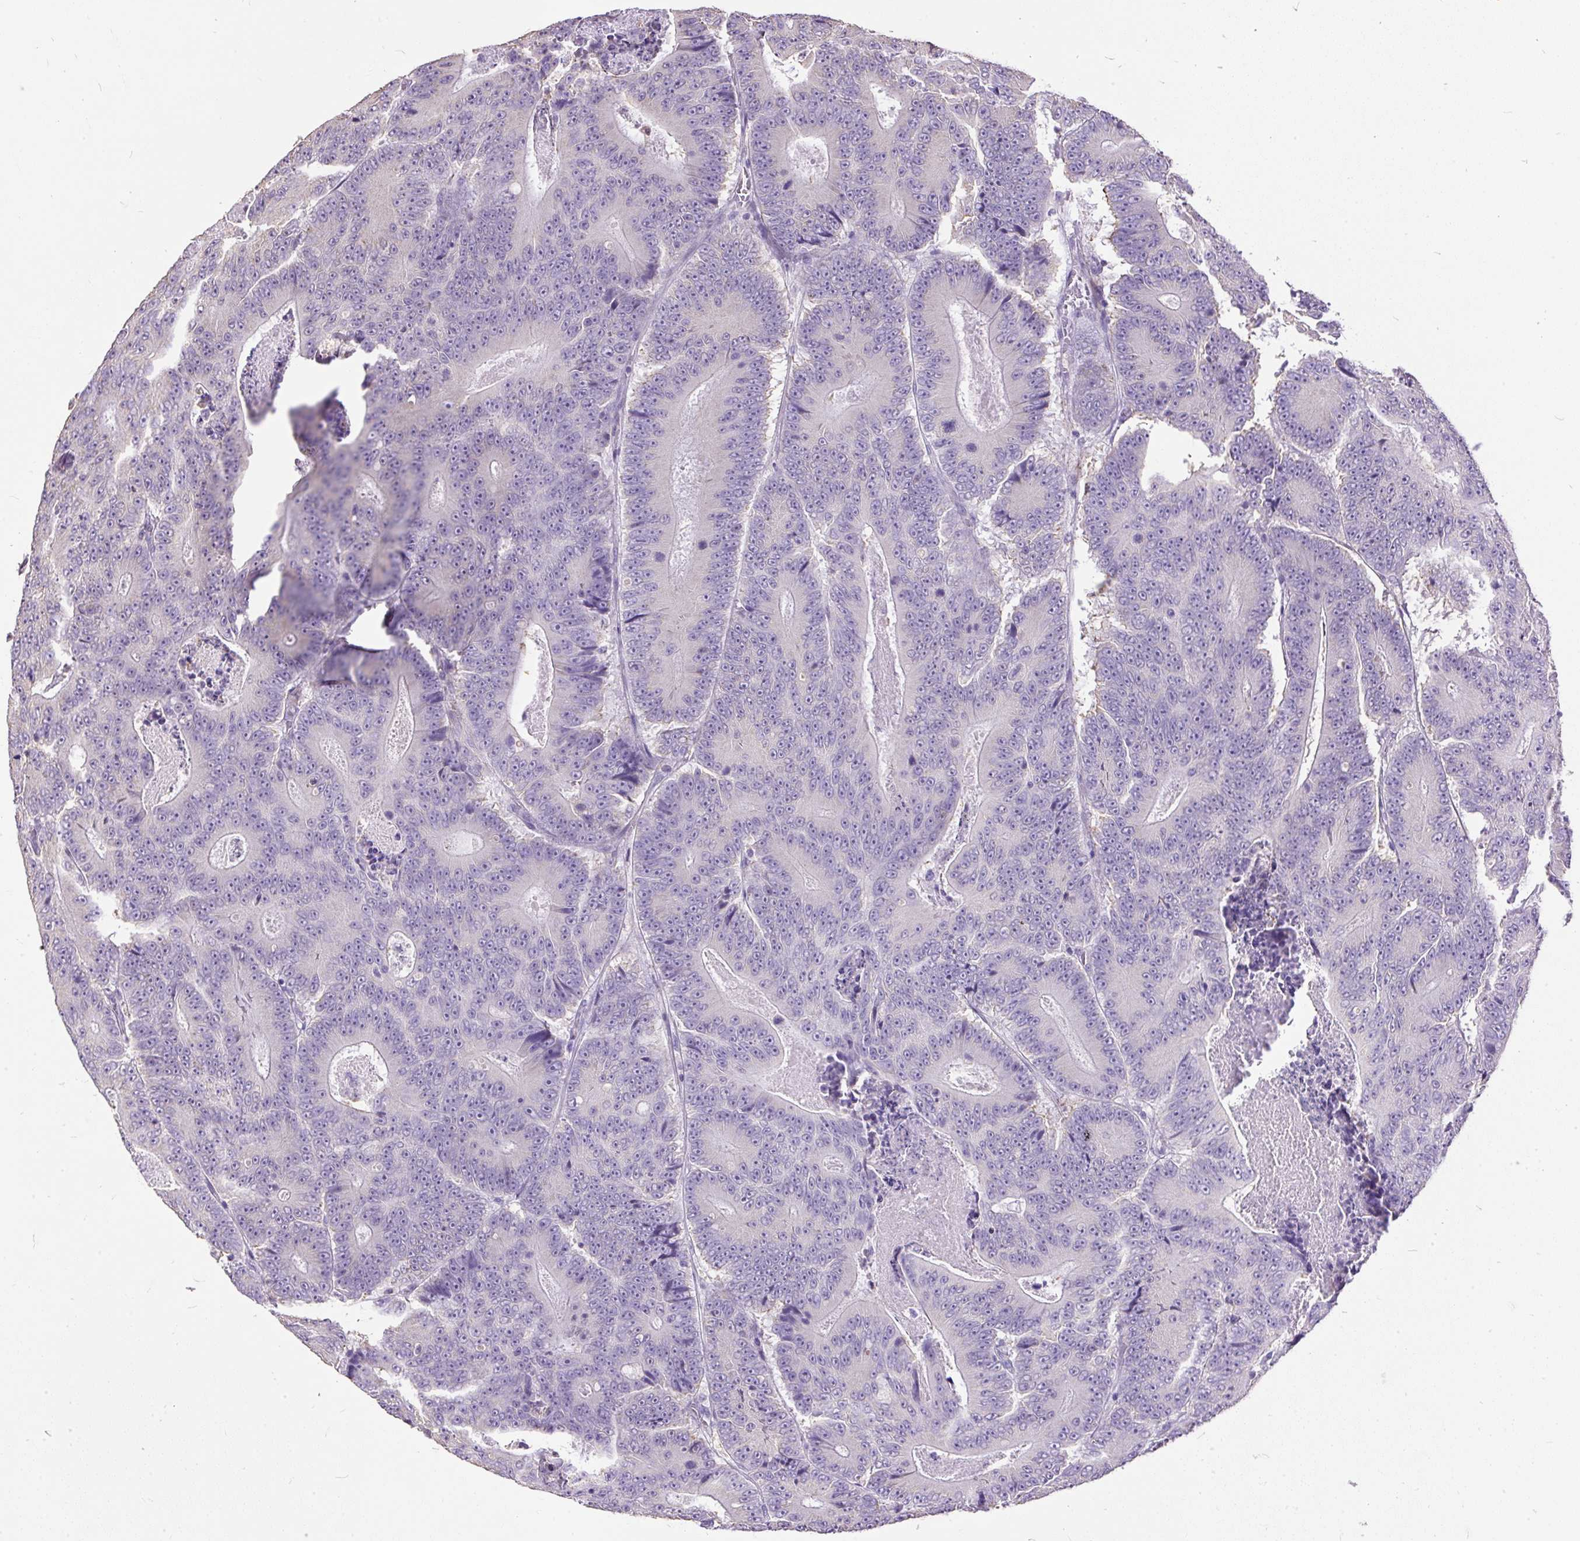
{"staining": {"intensity": "negative", "quantity": "none", "location": "none"}, "tissue": "colorectal cancer", "cell_type": "Tumor cells", "image_type": "cancer", "snomed": [{"axis": "morphology", "description": "Adenocarcinoma, NOS"}, {"axis": "topography", "description": "Colon"}], "caption": "This is an immunohistochemistry (IHC) image of colorectal adenocarcinoma. There is no positivity in tumor cells.", "gene": "GBX1", "patient": {"sex": "male", "age": 83}}